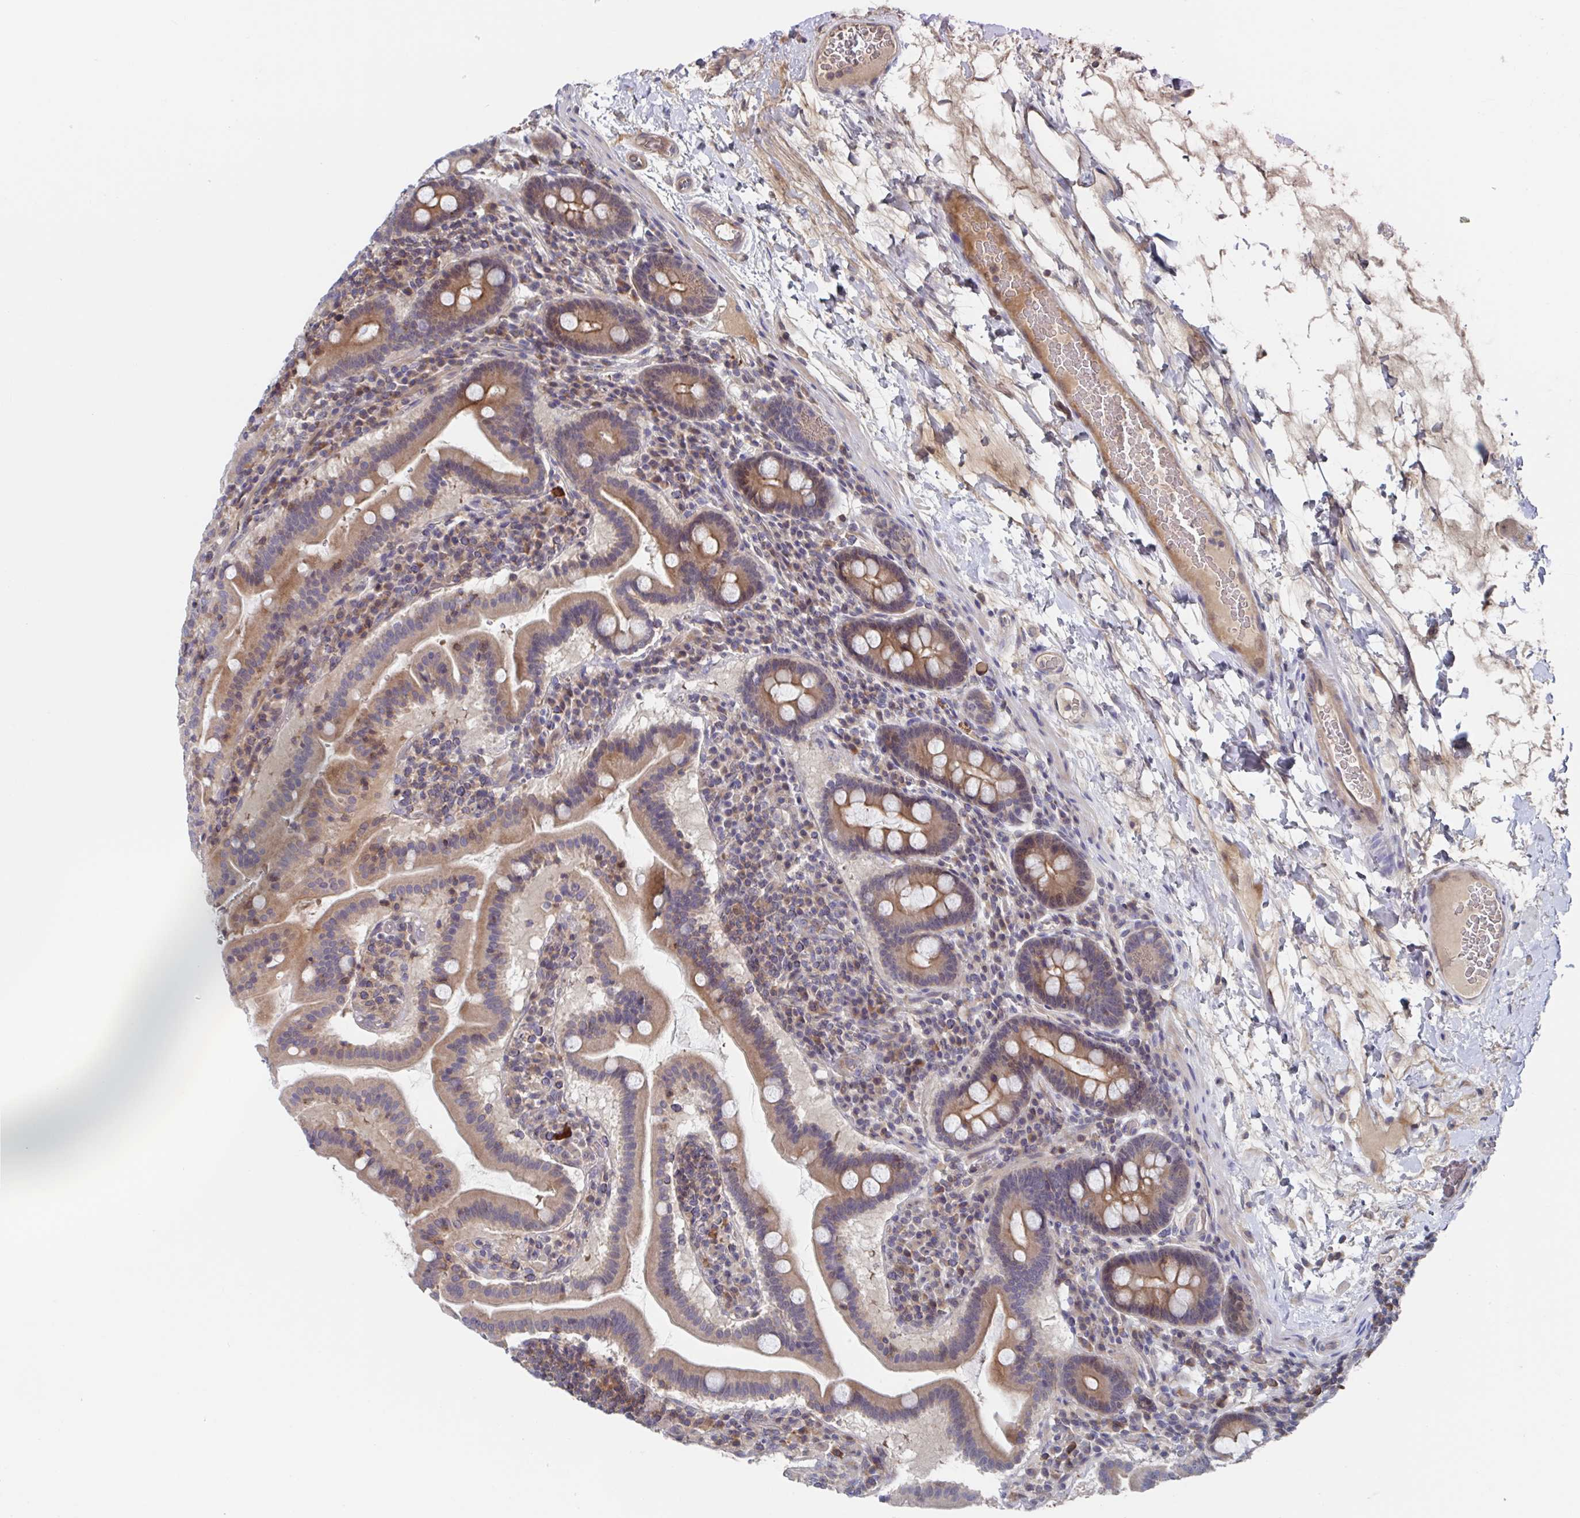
{"staining": {"intensity": "moderate", "quantity": ">75%", "location": "cytoplasmic/membranous"}, "tissue": "small intestine", "cell_type": "Glandular cells", "image_type": "normal", "snomed": [{"axis": "morphology", "description": "Normal tissue, NOS"}, {"axis": "topography", "description": "Small intestine"}], "caption": "Glandular cells display medium levels of moderate cytoplasmic/membranous staining in approximately >75% of cells in normal human small intestine.", "gene": "DHRS12", "patient": {"sex": "male", "age": 26}}